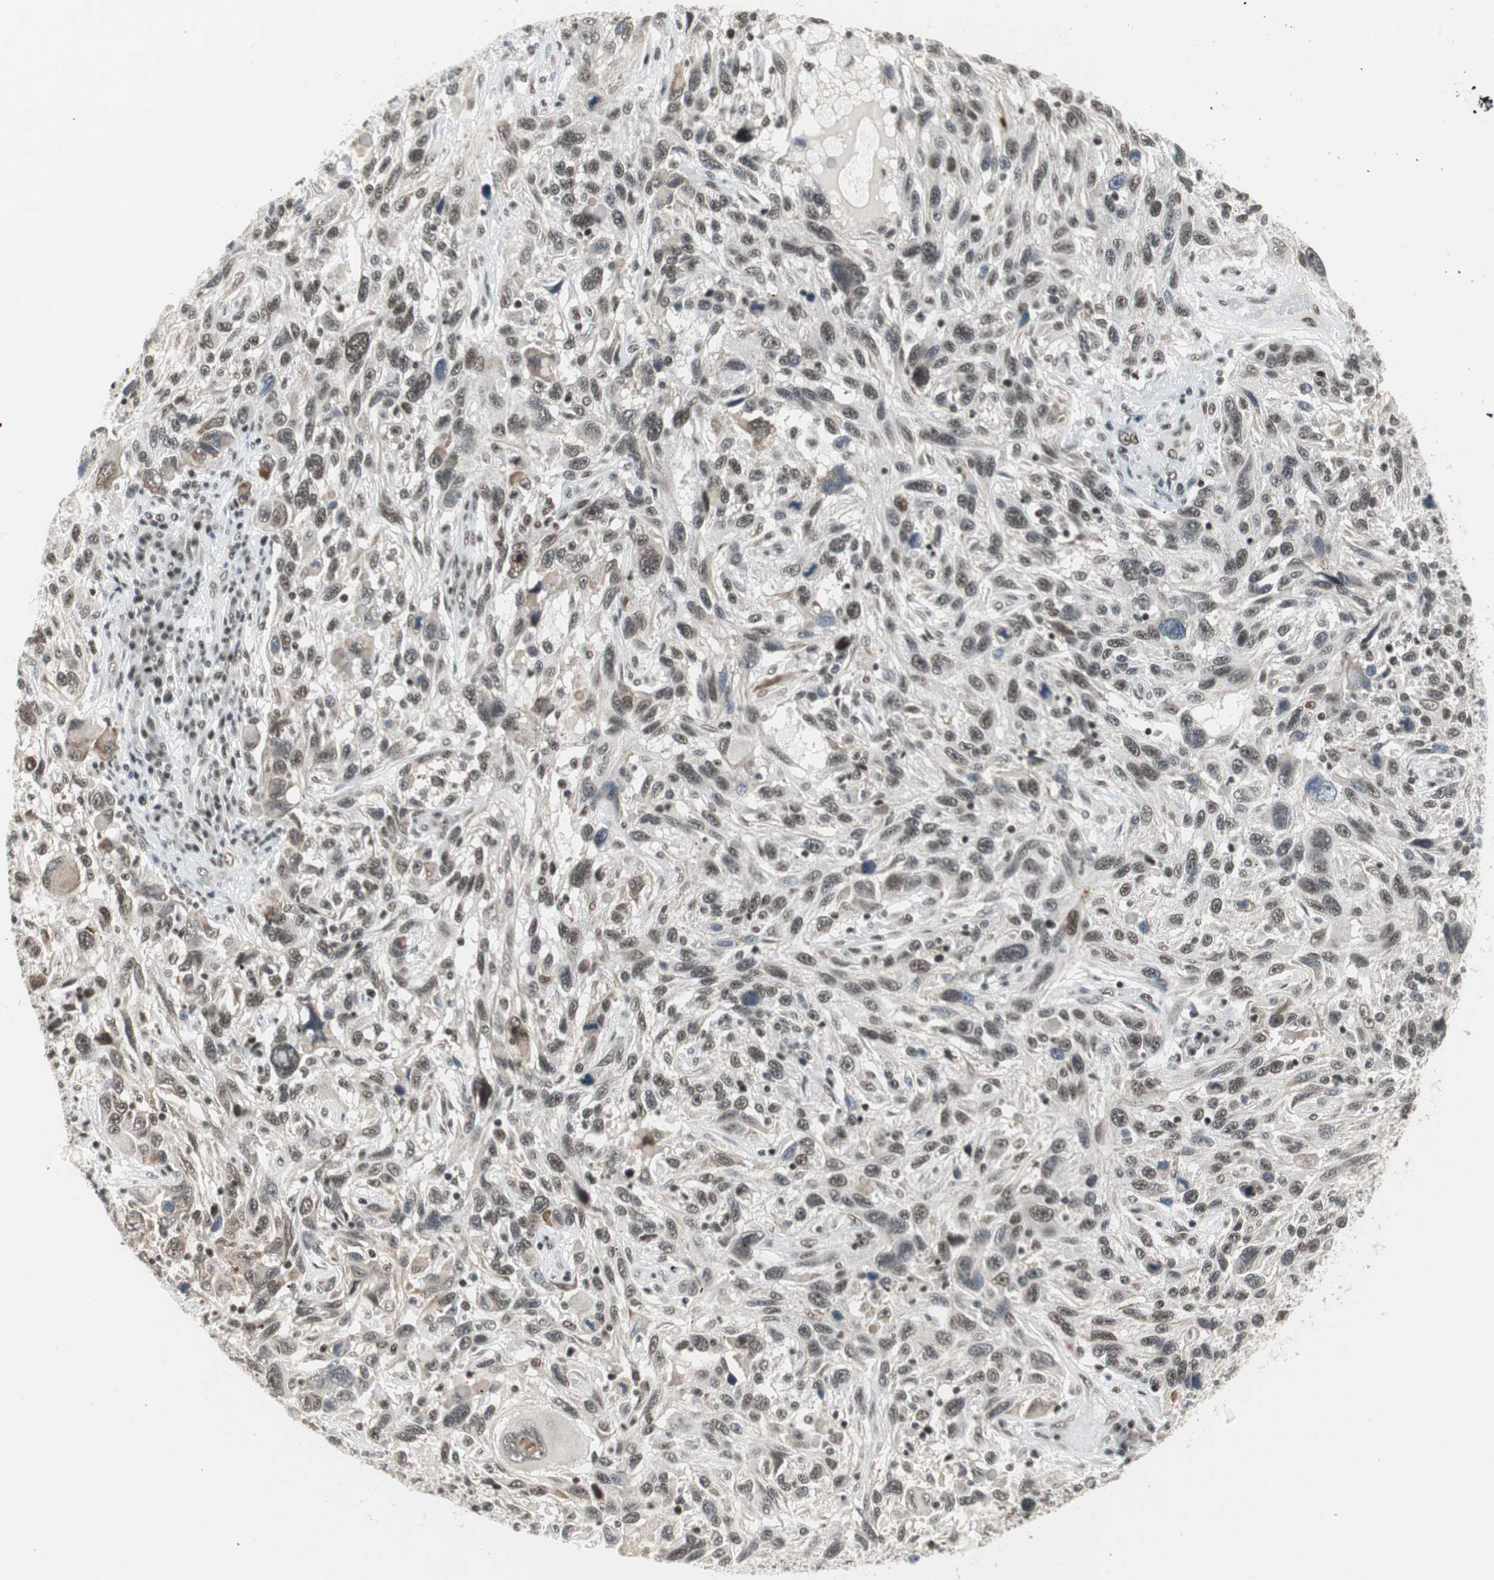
{"staining": {"intensity": "moderate", "quantity": ">75%", "location": "nuclear"}, "tissue": "melanoma", "cell_type": "Tumor cells", "image_type": "cancer", "snomed": [{"axis": "morphology", "description": "Malignant melanoma, NOS"}, {"axis": "topography", "description": "Skin"}], "caption": "The photomicrograph demonstrates staining of melanoma, revealing moderate nuclear protein staining (brown color) within tumor cells.", "gene": "RTF1", "patient": {"sex": "male", "age": 53}}